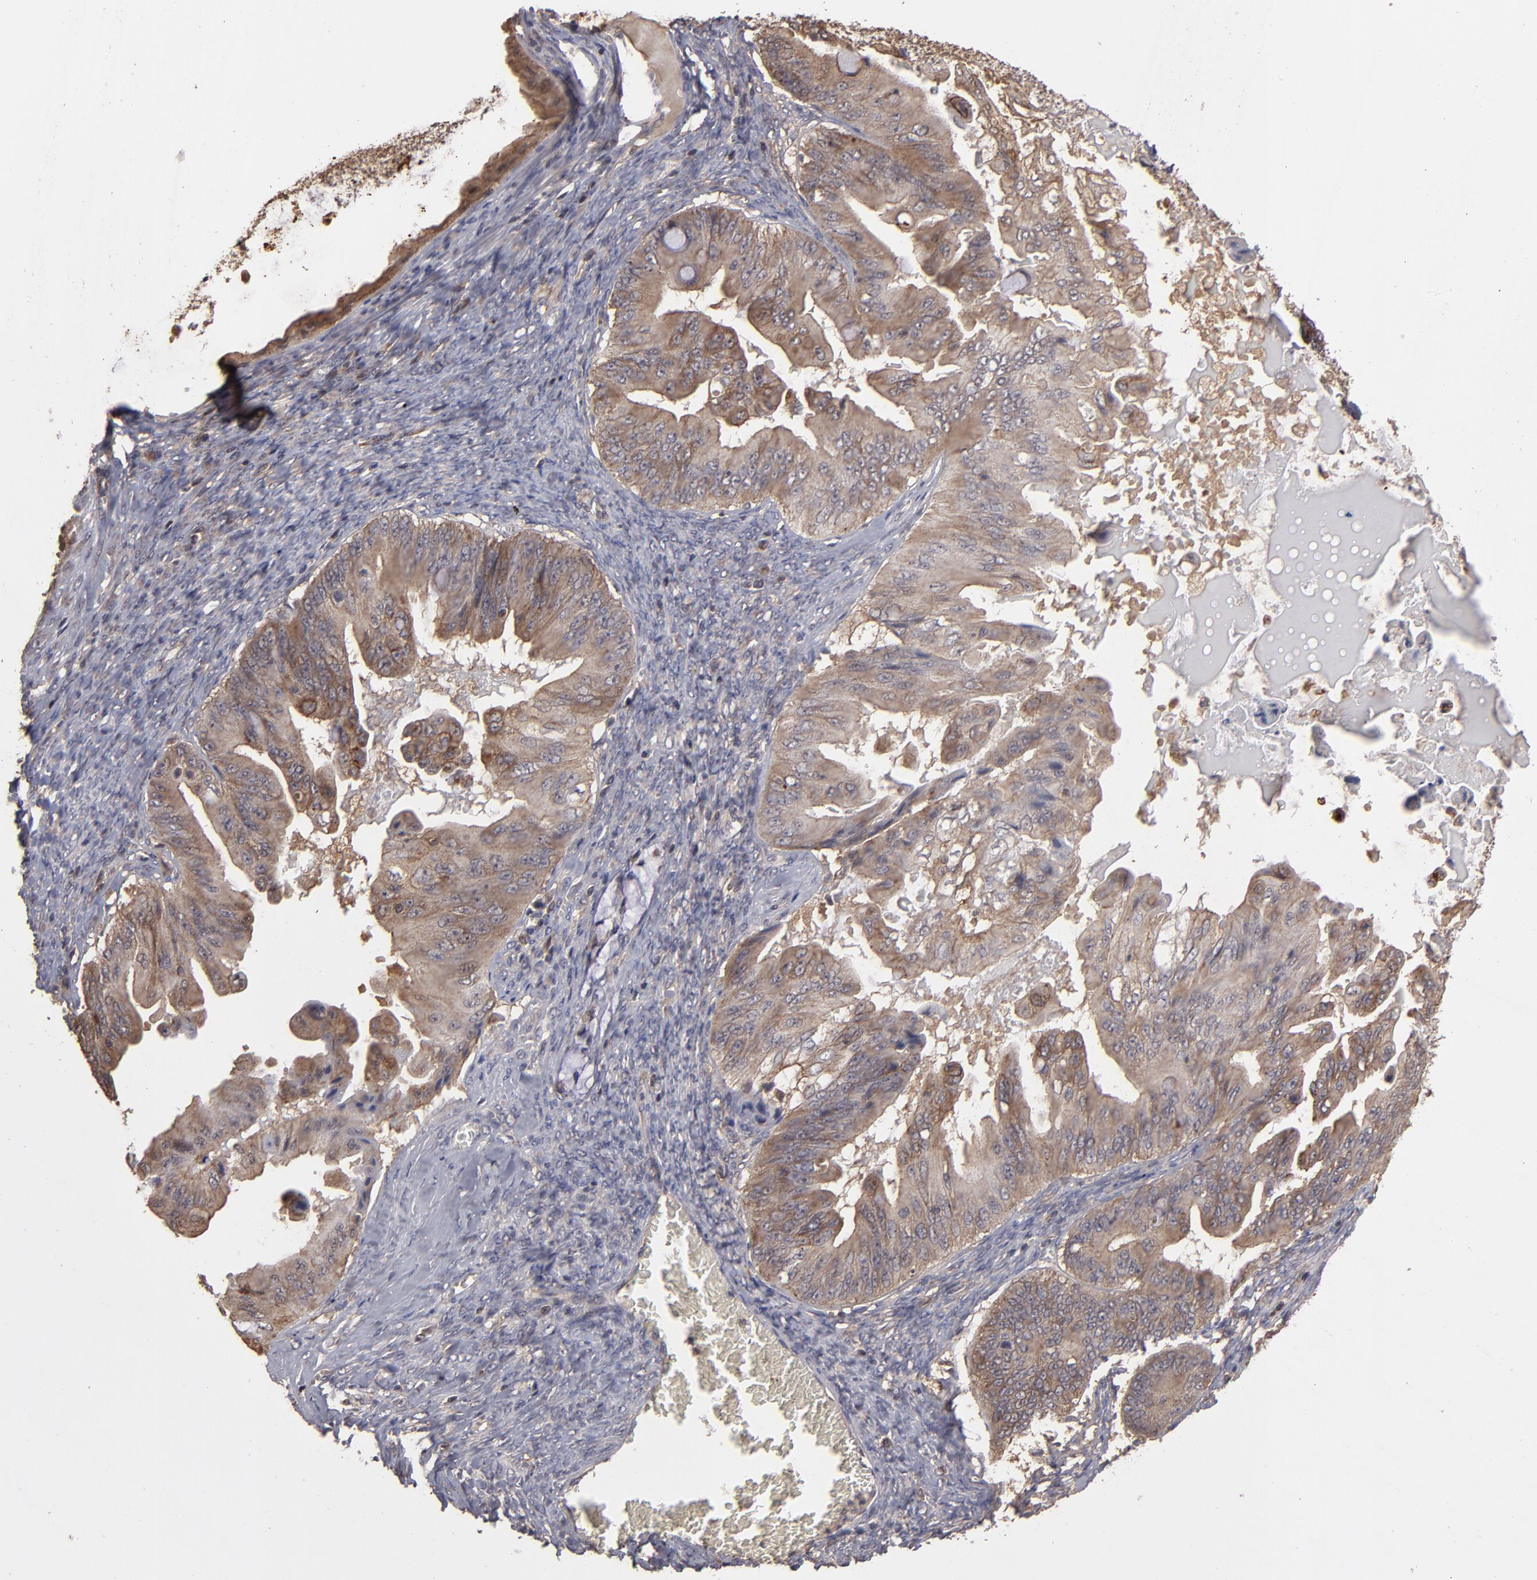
{"staining": {"intensity": "weak", "quantity": ">75%", "location": "cytoplasmic/membranous"}, "tissue": "ovarian cancer", "cell_type": "Tumor cells", "image_type": "cancer", "snomed": [{"axis": "morphology", "description": "Cystadenocarcinoma, mucinous, NOS"}, {"axis": "topography", "description": "Ovary"}], "caption": "Ovarian cancer tissue shows weak cytoplasmic/membranous staining in about >75% of tumor cells", "gene": "RPS6KA6", "patient": {"sex": "female", "age": 37}}